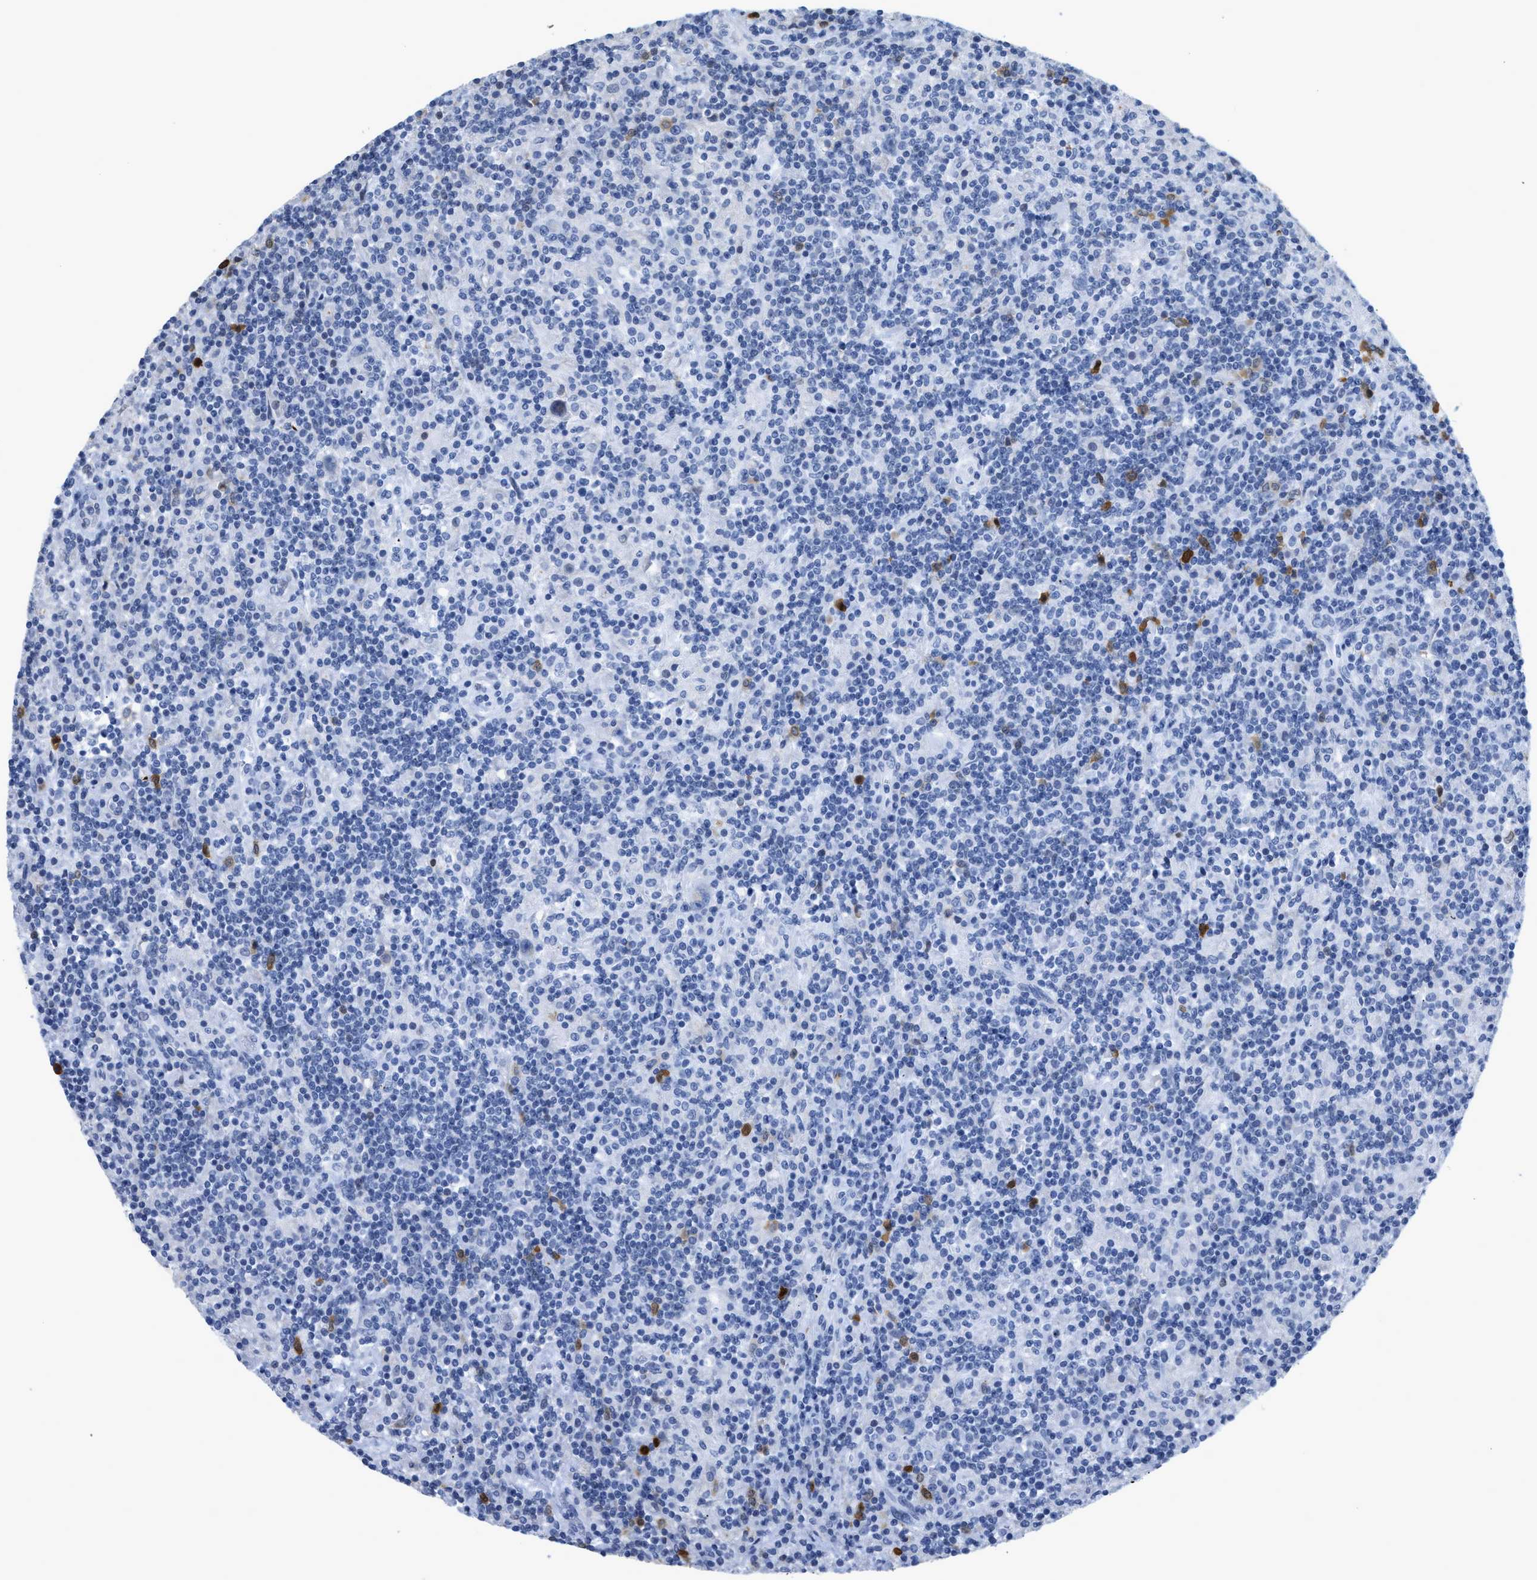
{"staining": {"intensity": "negative", "quantity": "none", "location": "none"}, "tissue": "lymphoma", "cell_type": "Tumor cells", "image_type": "cancer", "snomed": [{"axis": "morphology", "description": "Hodgkin's disease, NOS"}, {"axis": "topography", "description": "Lymph node"}], "caption": "IHC of human Hodgkin's disease shows no expression in tumor cells.", "gene": "CRYM", "patient": {"sex": "male", "age": 70}}